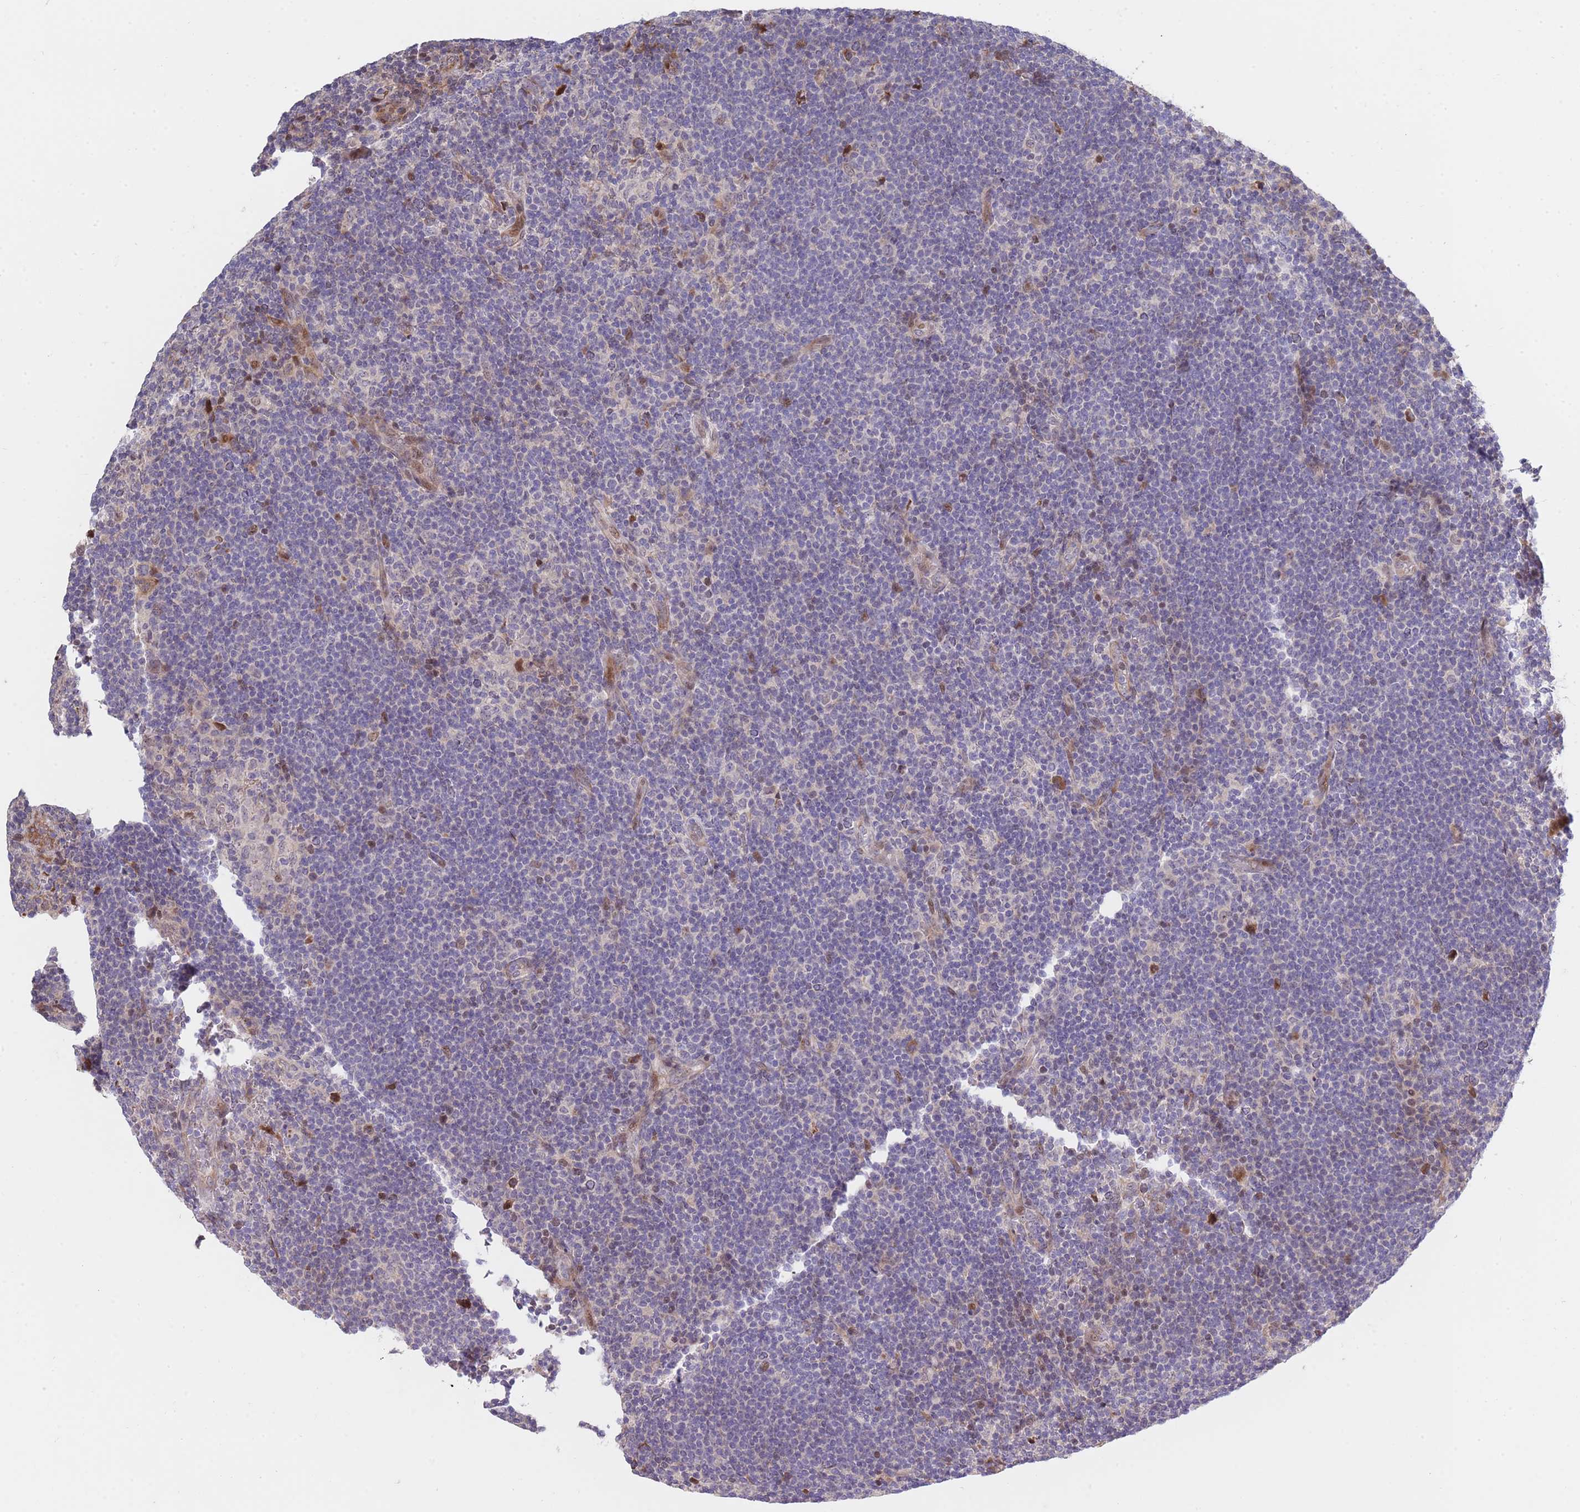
{"staining": {"intensity": "negative", "quantity": "none", "location": "none"}, "tissue": "lymphoma", "cell_type": "Tumor cells", "image_type": "cancer", "snomed": [{"axis": "morphology", "description": "Hodgkin's disease, NOS"}, {"axis": "topography", "description": "Lymph node"}], "caption": "IHC image of human Hodgkin's disease stained for a protein (brown), which demonstrates no positivity in tumor cells.", "gene": "SYNDIG1L", "patient": {"sex": "female", "age": 57}}